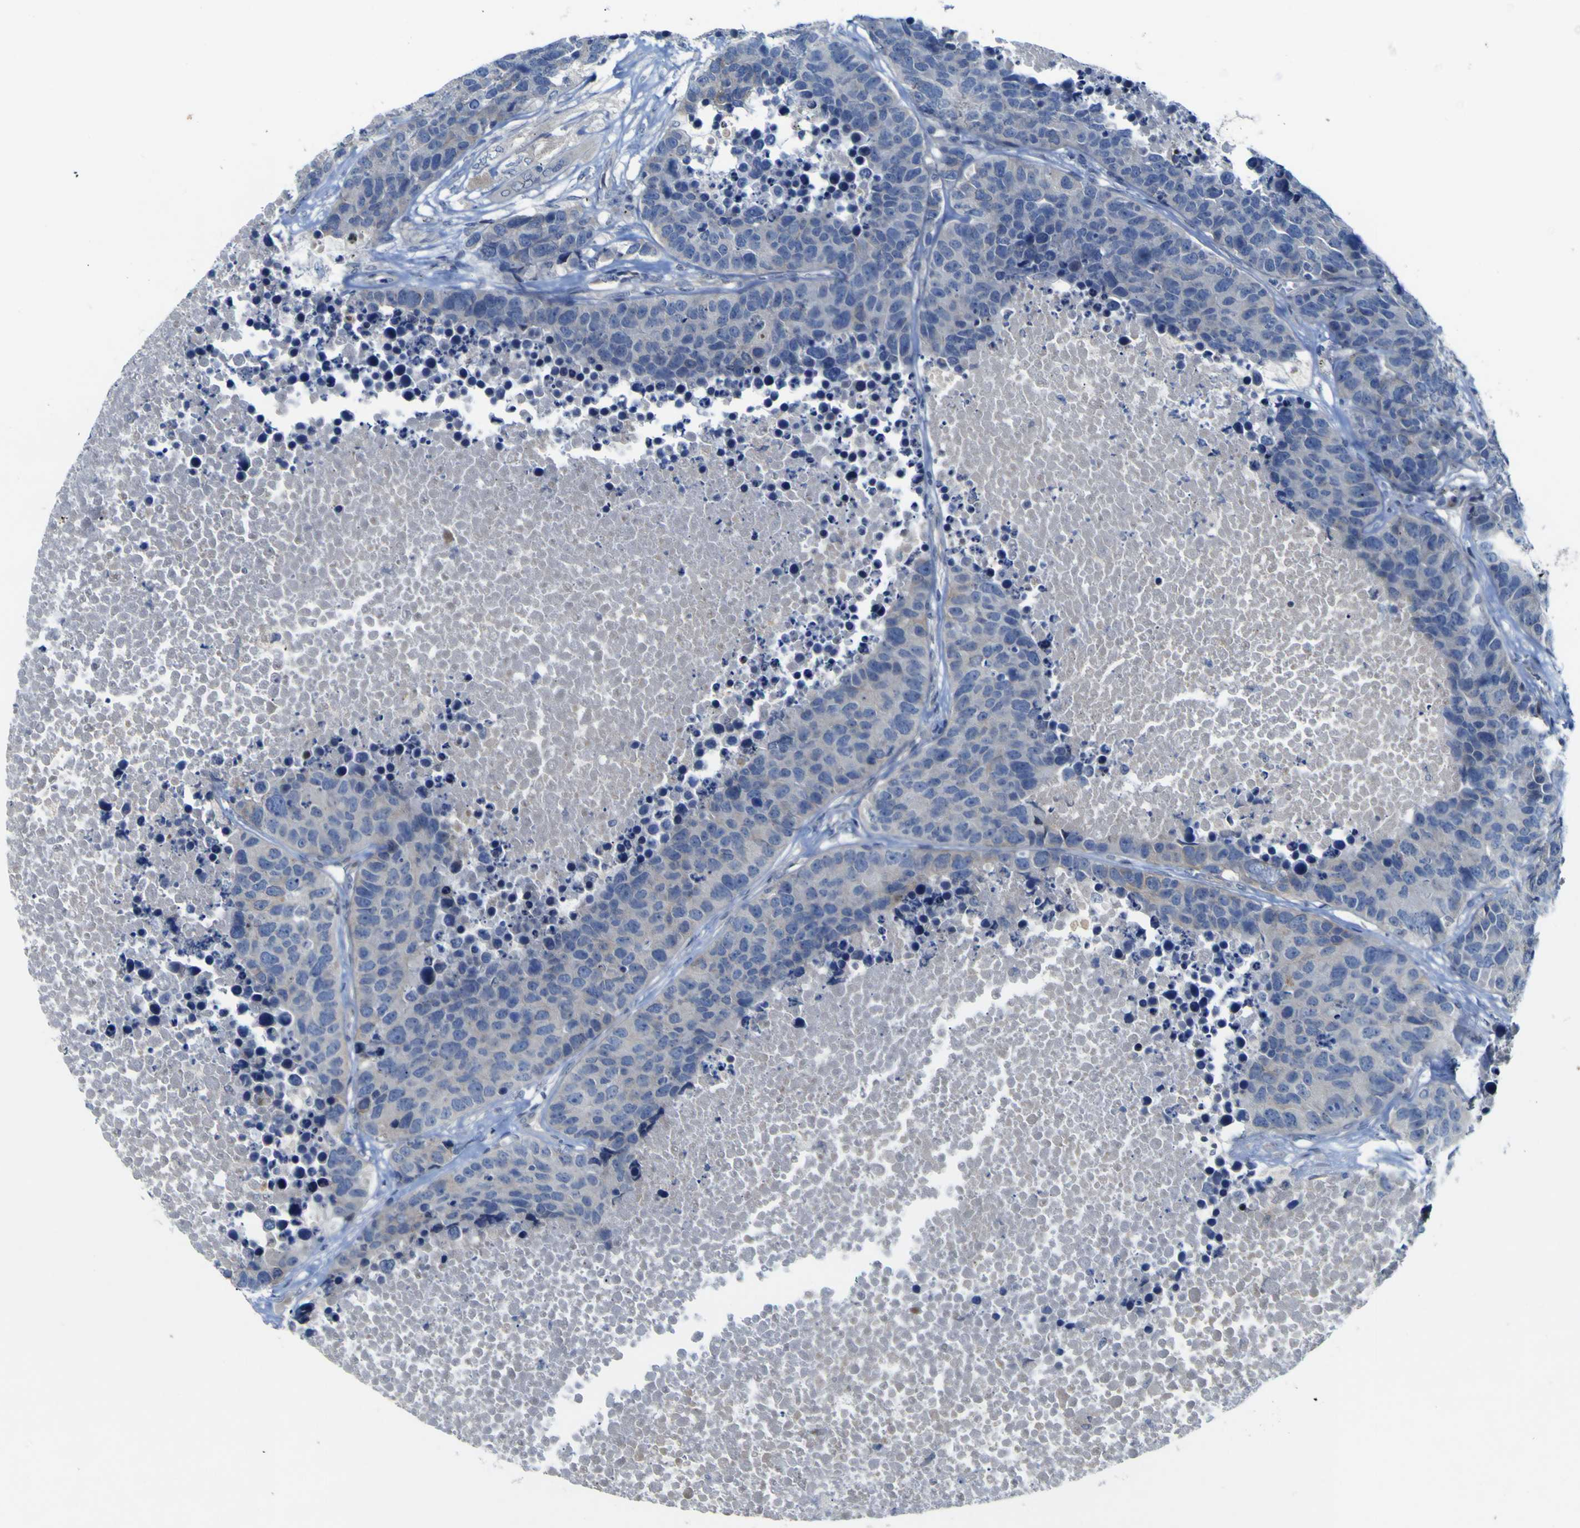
{"staining": {"intensity": "negative", "quantity": "none", "location": "none"}, "tissue": "carcinoid", "cell_type": "Tumor cells", "image_type": "cancer", "snomed": [{"axis": "morphology", "description": "Carcinoid, malignant, NOS"}, {"axis": "topography", "description": "Lung"}], "caption": "Histopathology image shows no significant protein staining in tumor cells of carcinoid.", "gene": "NAV1", "patient": {"sex": "male", "age": 60}}